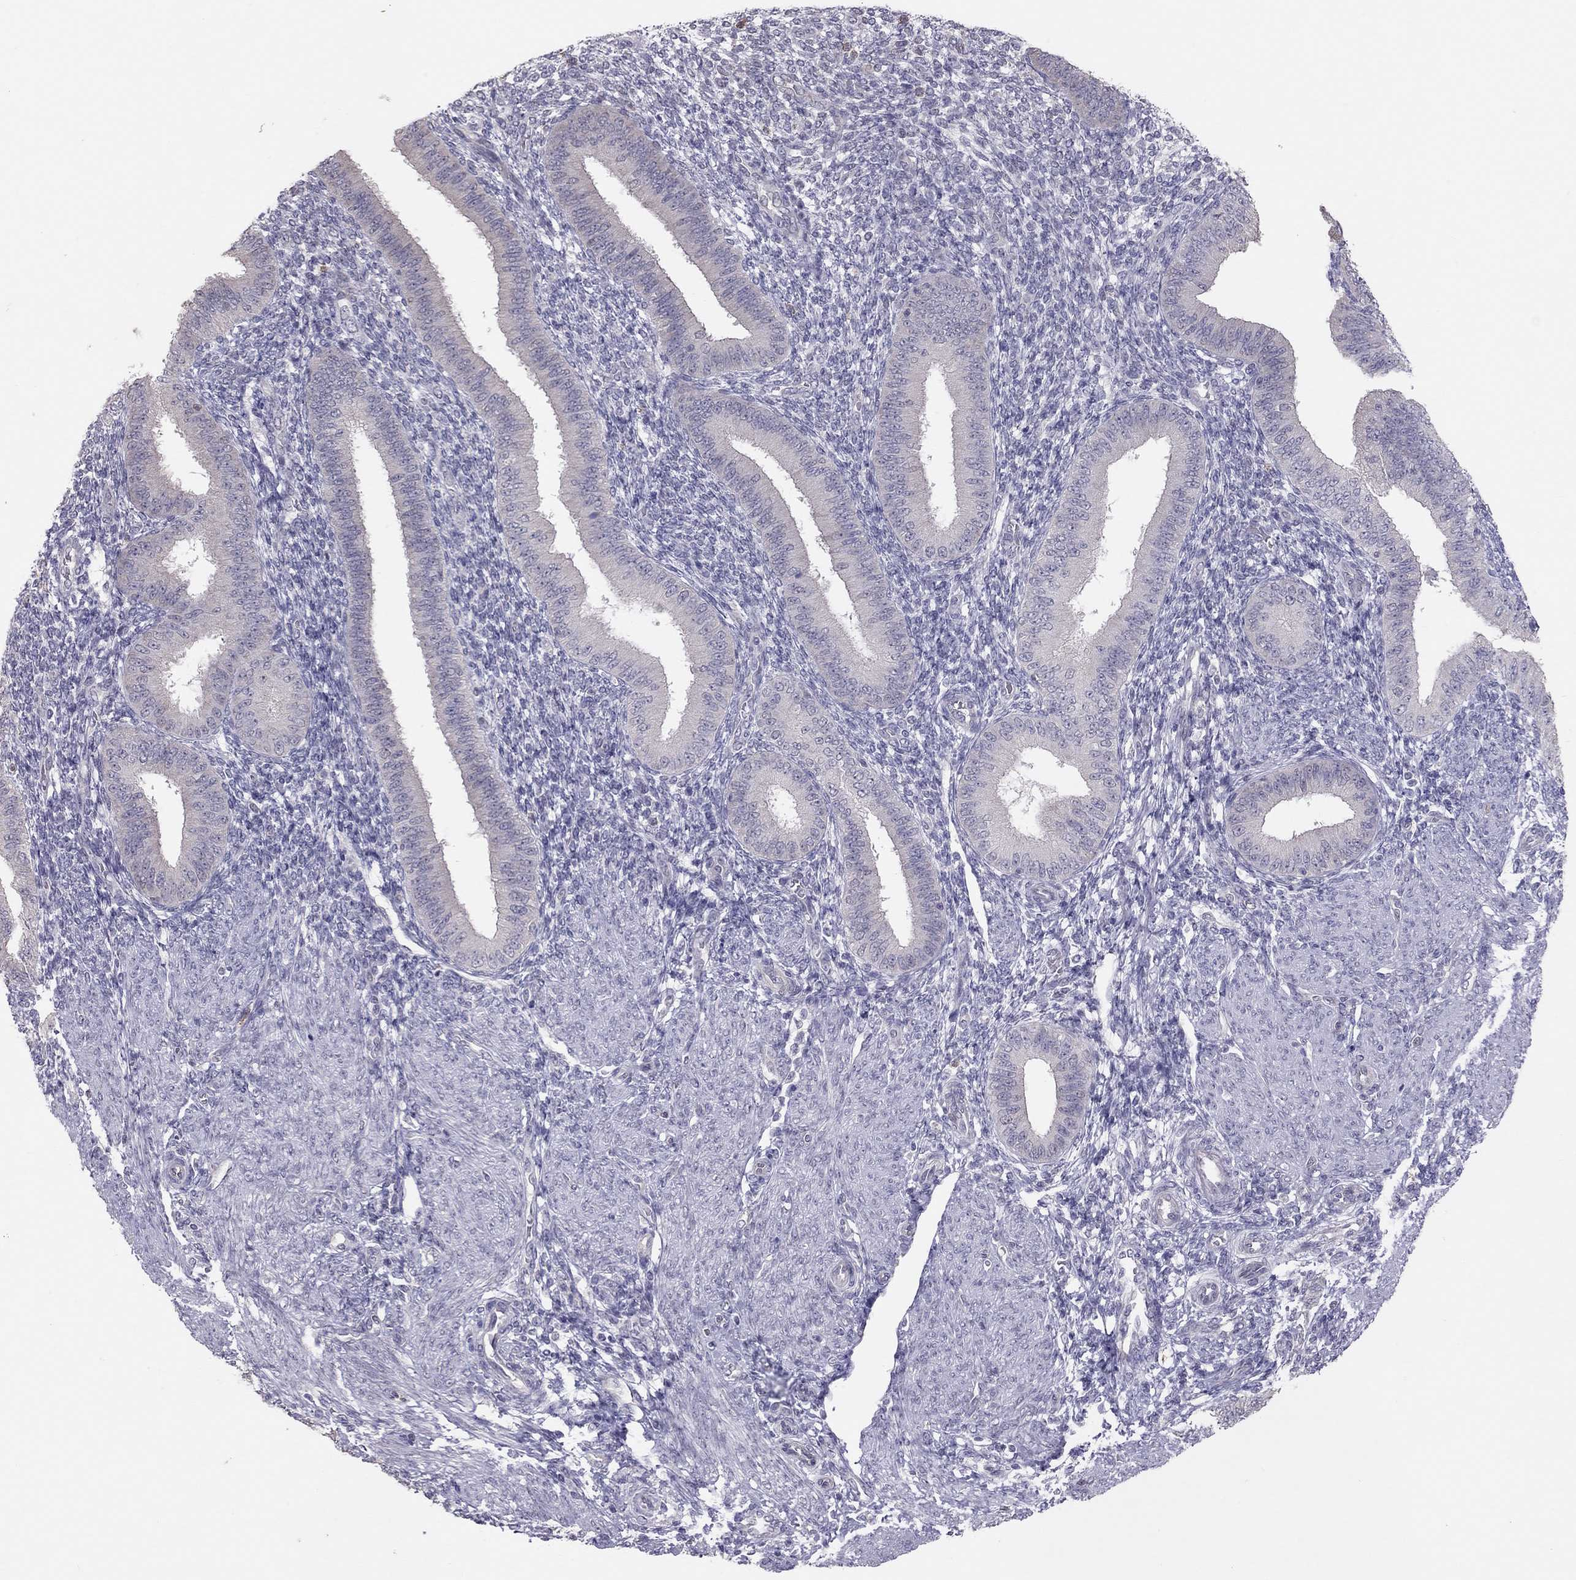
{"staining": {"intensity": "negative", "quantity": "none", "location": "none"}, "tissue": "endometrium", "cell_type": "Cells in endometrial stroma", "image_type": "normal", "snomed": [{"axis": "morphology", "description": "Normal tissue, NOS"}, {"axis": "topography", "description": "Endometrium"}], "caption": "Cells in endometrial stroma are negative for protein expression in benign human endometrium. (DAB immunohistochemistry, high magnification).", "gene": "HSF2BP", "patient": {"sex": "female", "age": 39}}